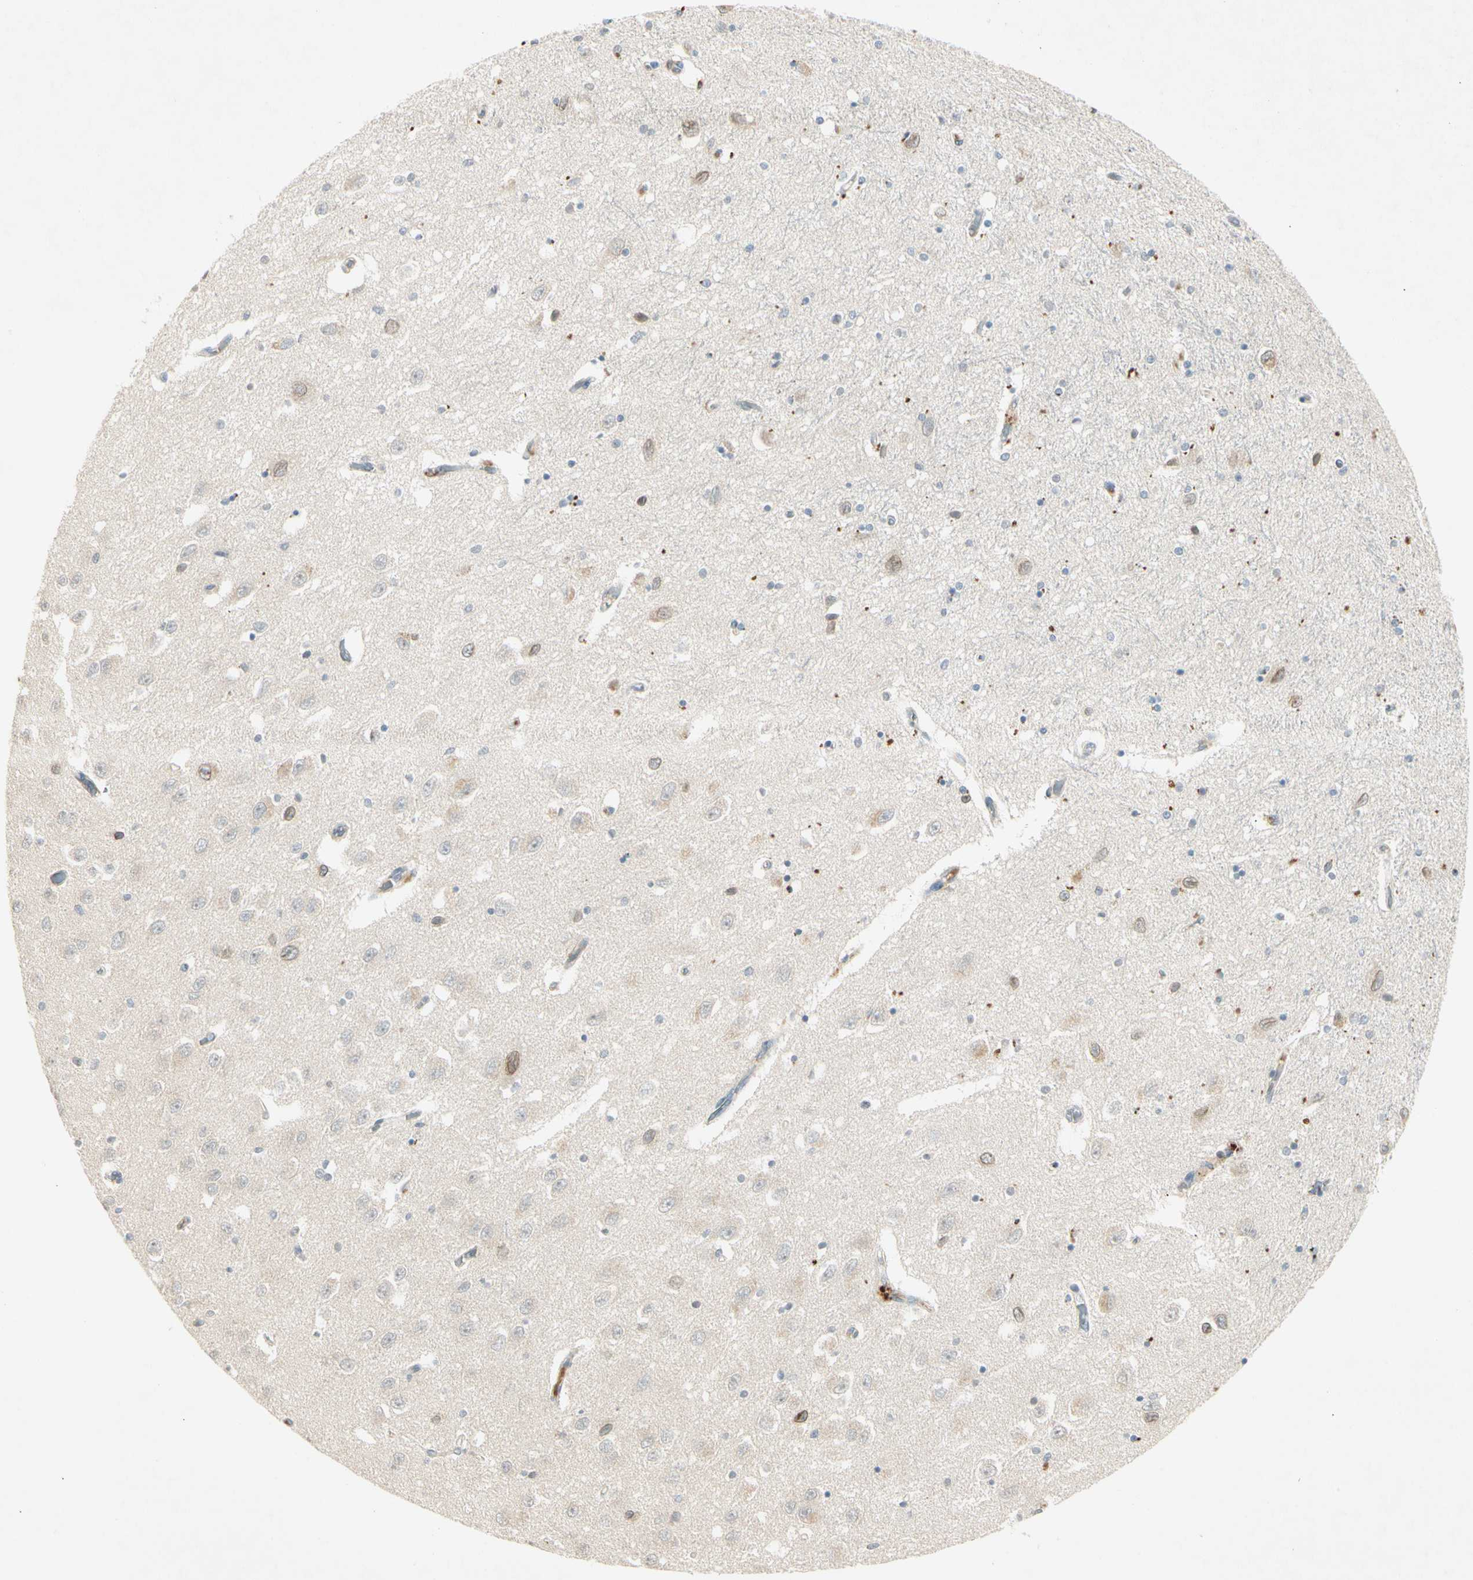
{"staining": {"intensity": "negative", "quantity": "none", "location": "none"}, "tissue": "hippocampus", "cell_type": "Glial cells", "image_type": "normal", "snomed": [{"axis": "morphology", "description": "Normal tissue, NOS"}, {"axis": "topography", "description": "Hippocampus"}], "caption": "Micrograph shows no protein positivity in glial cells of normal hippocampus.", "gene": "PITX1", "patient": {"sex": "female", "age": 54}}